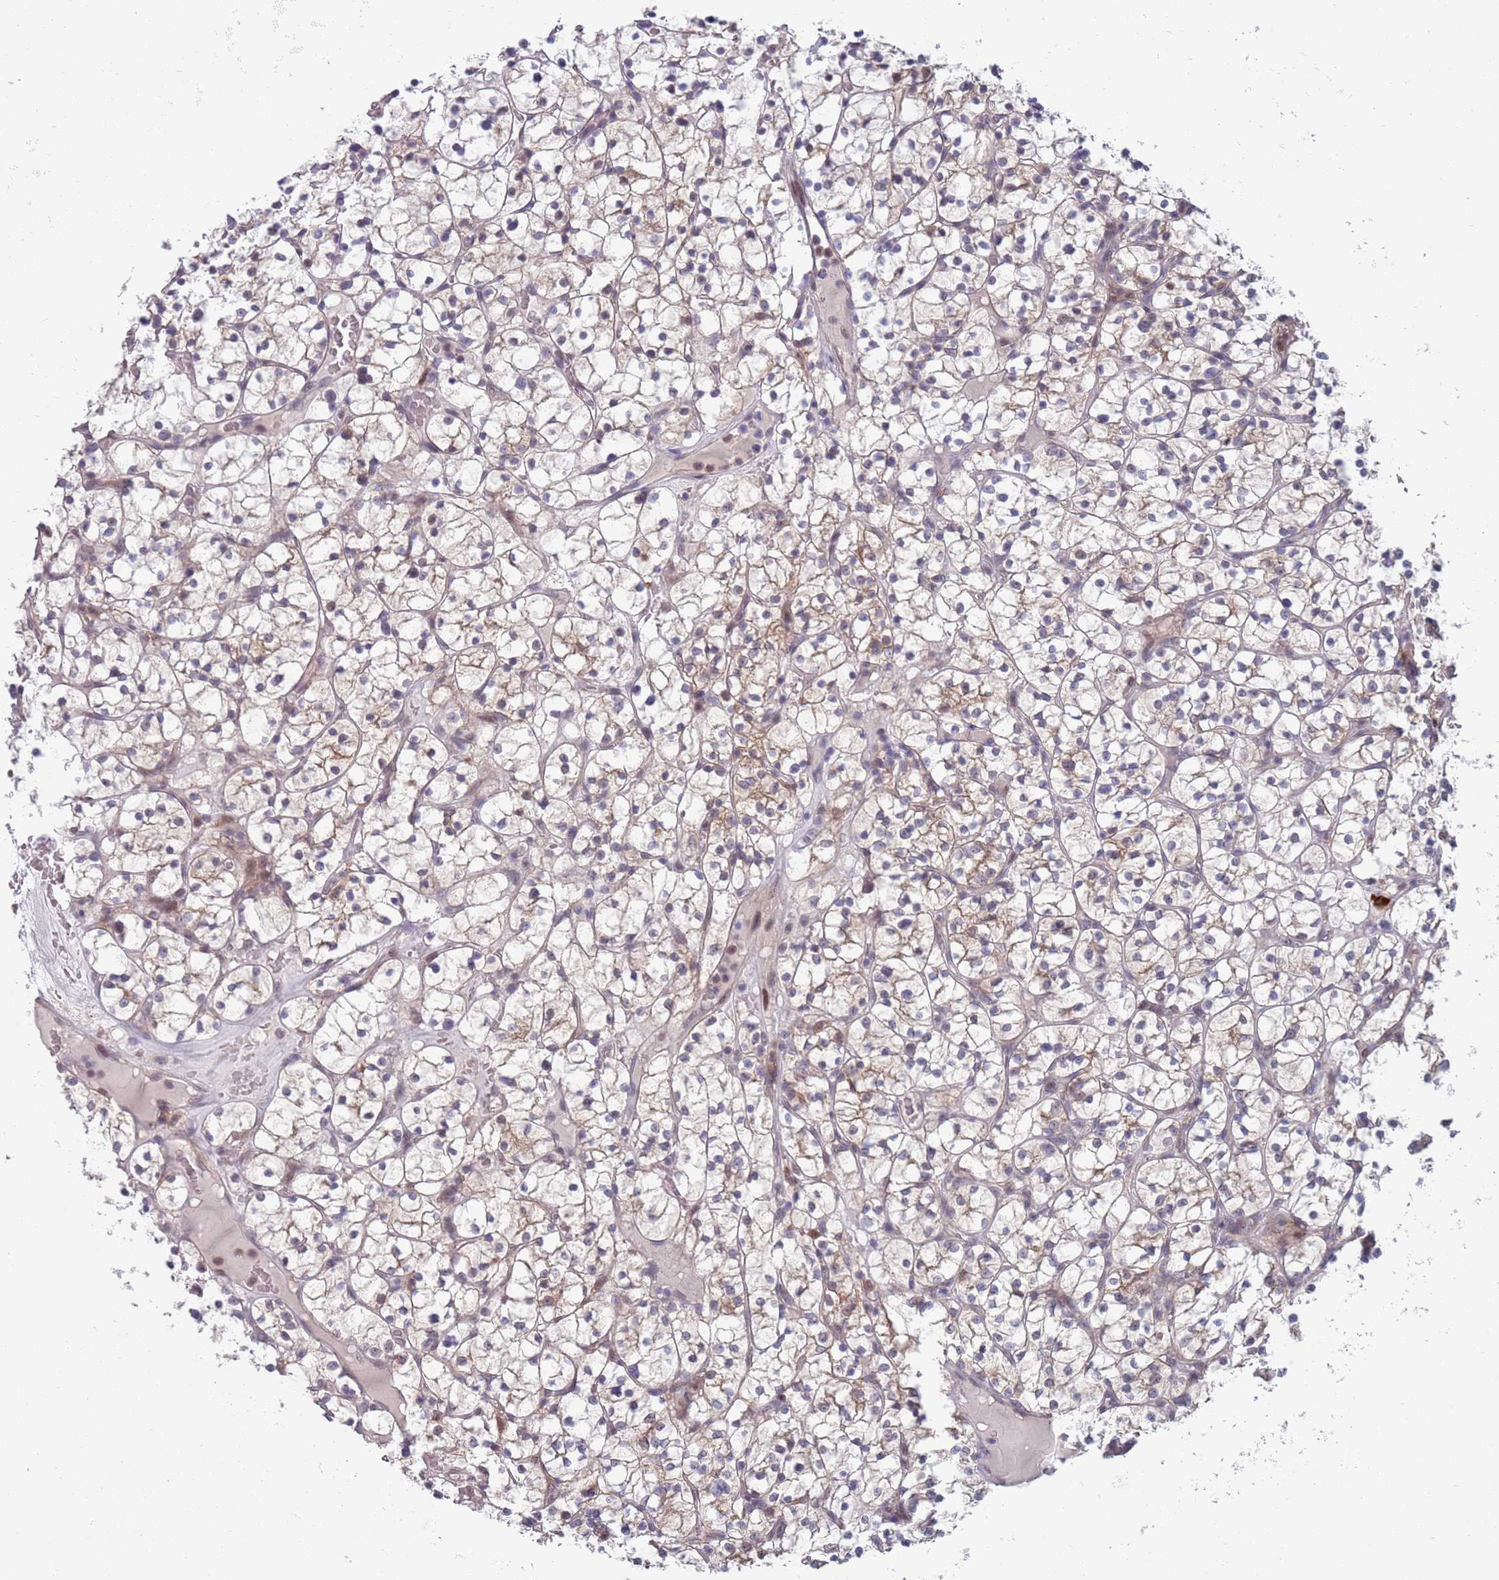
{"staining": {"intensity": "weak", "quantity": "<25%", "location": "cytoplasmic/membranous"}, "tissue": "renal cancer", "cell_type": "Tumor cells", "image_type": "cancer", "snomed": [{"axis": "morphology", "description": "Adenocarcinoma, NOS"}, {"axis": "topography", "description": "Kidney"}], "caption": "Renal cancer was stained to show a protein in brown. There is no significant staining in tumor cells.", "gene": "CLNS1A", "patient": {"sex": "female", "age": 64}}